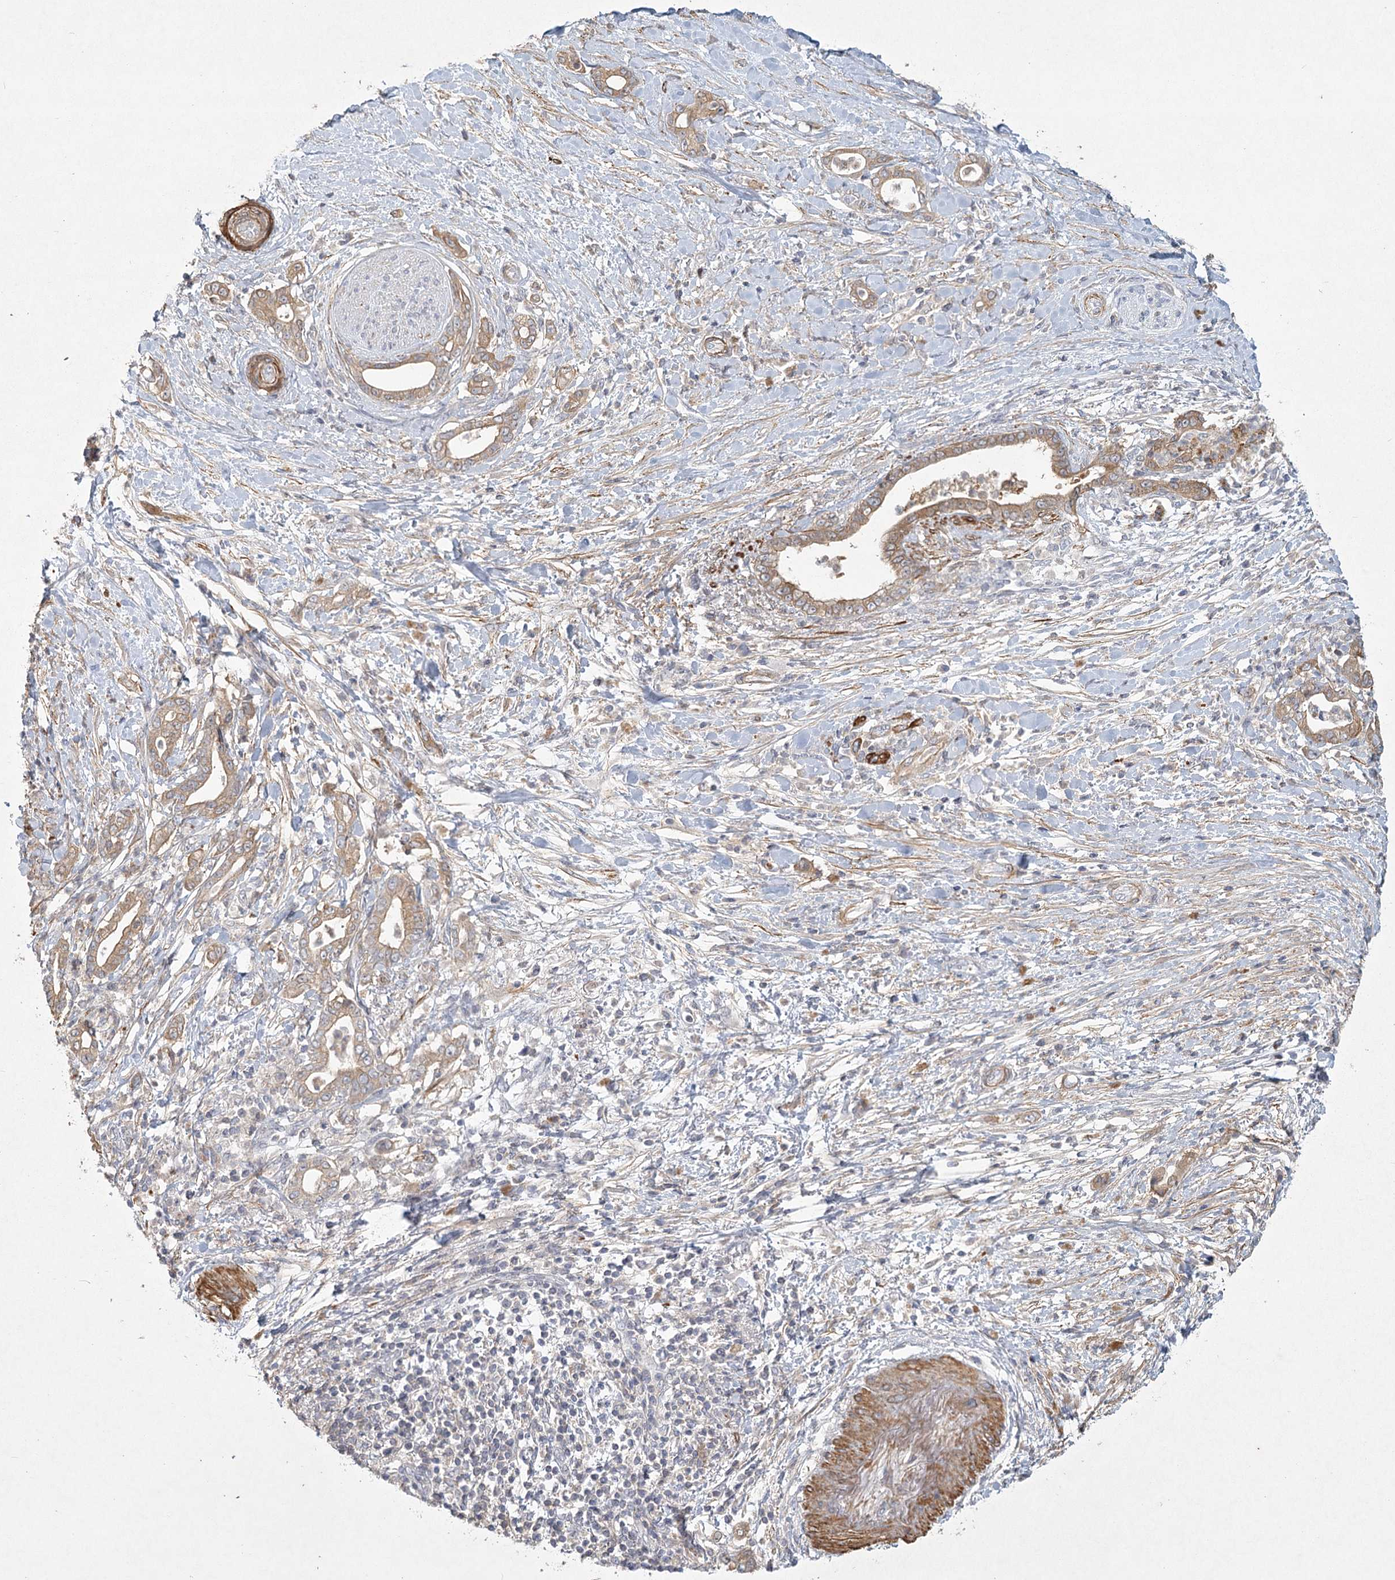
{"staining": {"intensity": "weak", "quantity": ">75%", "location": "cytoplasmic/membranous"}, "tissue": "pancreatic cancer", "cell_type": "Tumor cells", "image_type": "cancer", "snomed": [{"axis": "morphology", "description": "Adenocarcinoma, NOS"}, {"axis": "topography", "description": "Pancreas"}], "caption": "Immunohistochemical staining of pancreatic cancer (adenocarcinoma) demonstrates weak cytoplasmic/membranous protein expression in about >75% of tumor cells.", "gene": "INPP4B", "patient": {"sex": "female", "age": 55}}